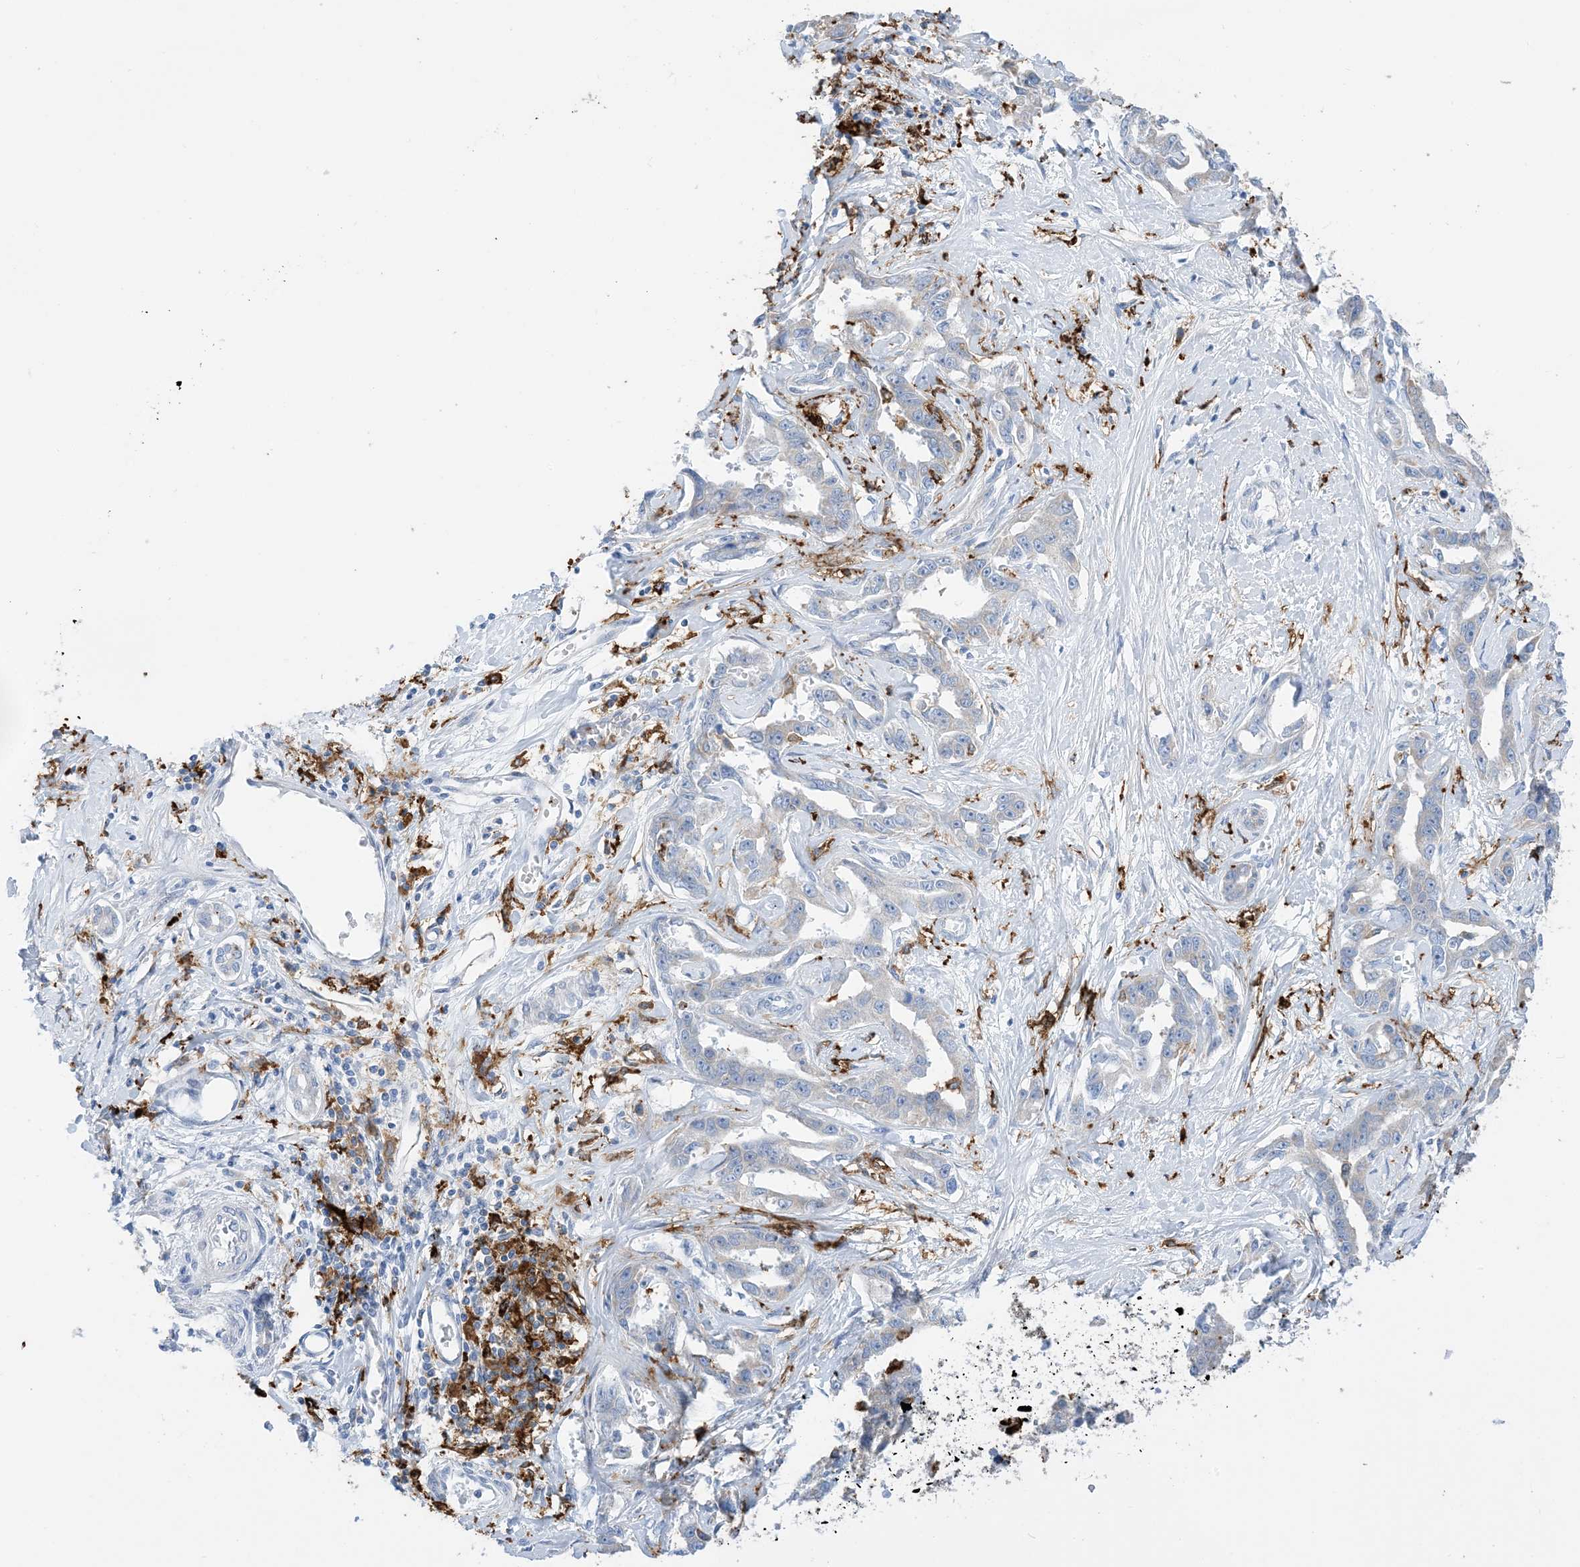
{"staining": {"intensity": "negative", "quantity": "none", "location": "none"}, "tissue": "liver cancer", "cell_type": "Tumor cells", "image_type": "cancer", "snomed": [{"axis": "morphology", "description": "Cholangiocarcinoma"}, {"axis": "topography", "description": "Liver"}], "caption": "Human liver cholangiocarcinoma stained for a protein using immunohistochemistry exhibits no expression in tumor cells.", "gene": "DPH3", "patient": {"sex": "male", "age": 59}}